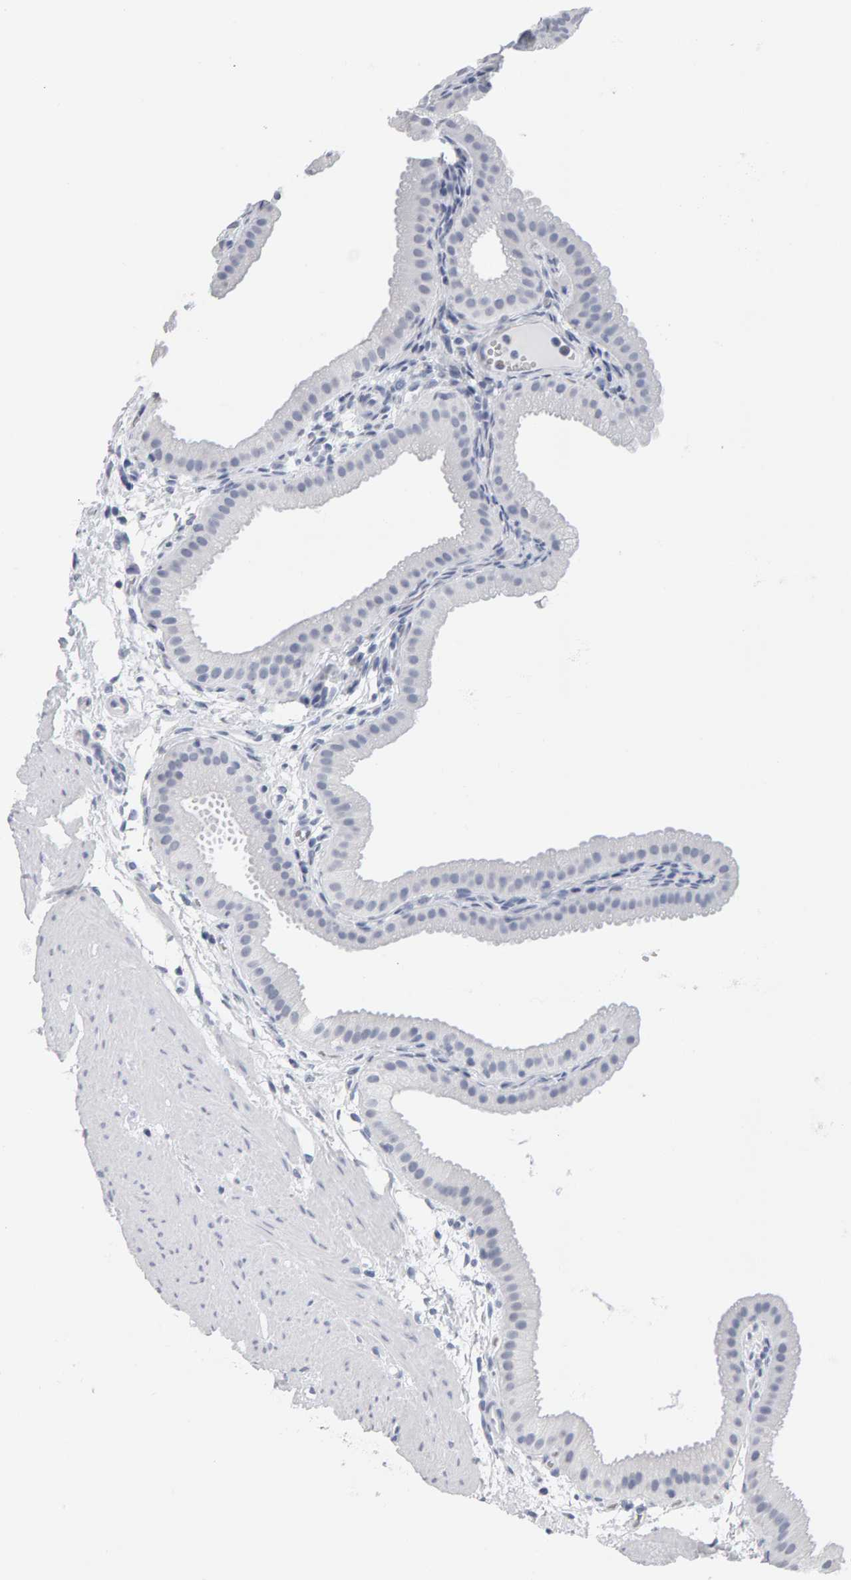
{"staining": {"intensity": "negative", "quantity": "none", "location": "none"}, "tissue": "gallbladder", "cell_type": "Glandular cells", "image_type": "normal", "snomed": [{"axis": "morphology", "description": "Normal tissue, NOS"}, {"axis": "topography", "description": "Gallbladder"}], "caption": "Human gallbladder stained for a protein using IHC reveals no expression in glandular cells.", "gene": "SPACA3", "patient": {"sex": "female", "age": 64}}